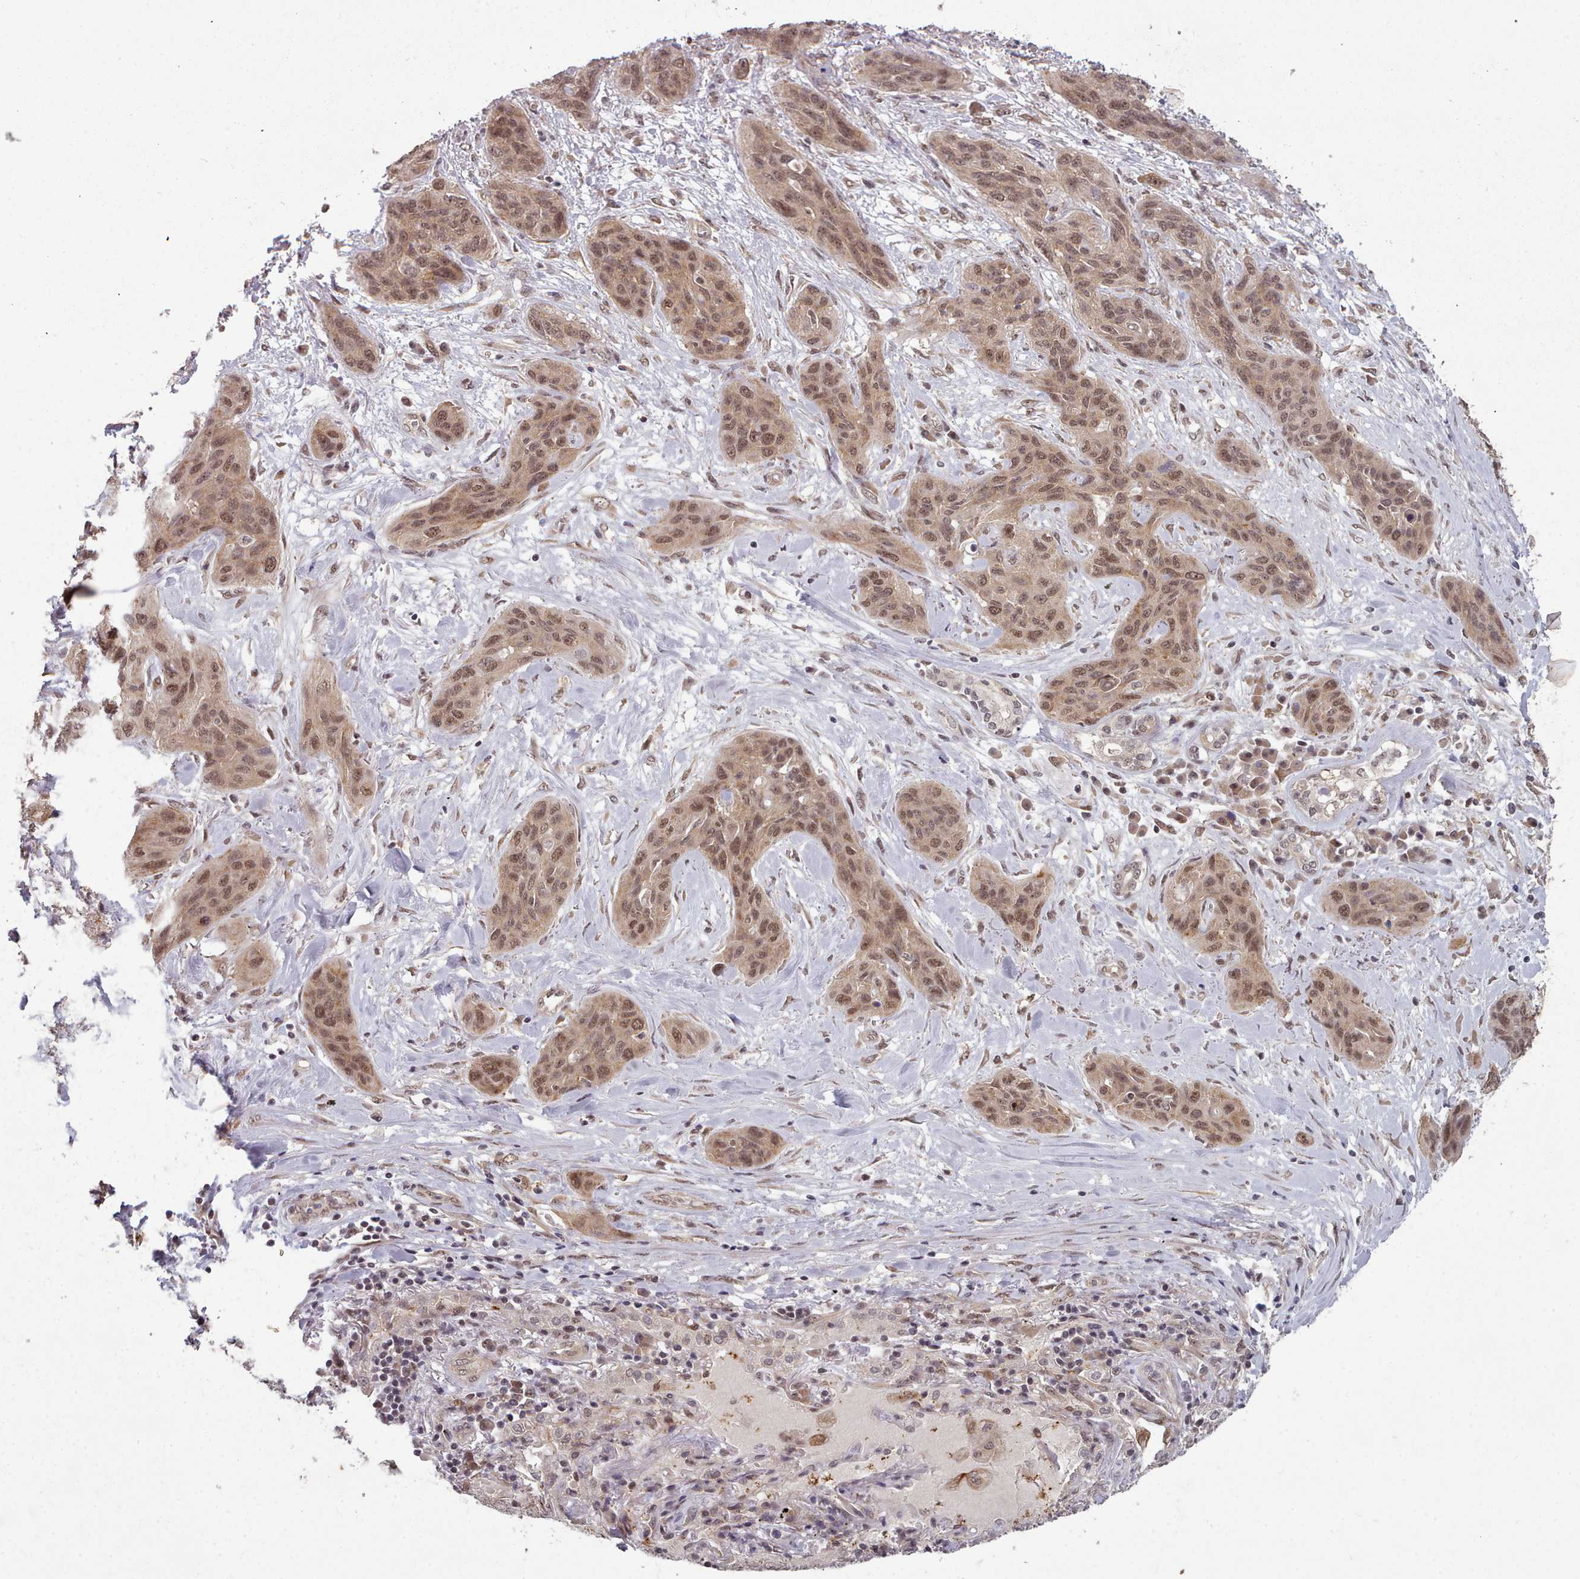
{"staining": {"intensity": "moderate", "quantity": ">75%", "location": "cytoplasmic/membranous,nuclear"}, "tissue": "lung cancer", "cell_type": "Tumor cells", "image_type": "cancer", "snomed": [{"axis": "morphology", "description": "Squamous cell carcinoma, NOS"}, {"axis": "topography", "description": "Lung"}], "caption": "Immunohistochemistry (IHC) of lung squamous cell carcinoma displays medium levels of moderate cytoplasmic/membranous and nuclear staining in approximately >75% of tumor cells.", "gene": "DHX8", "patient": {"sex": "female", "age": 70}}